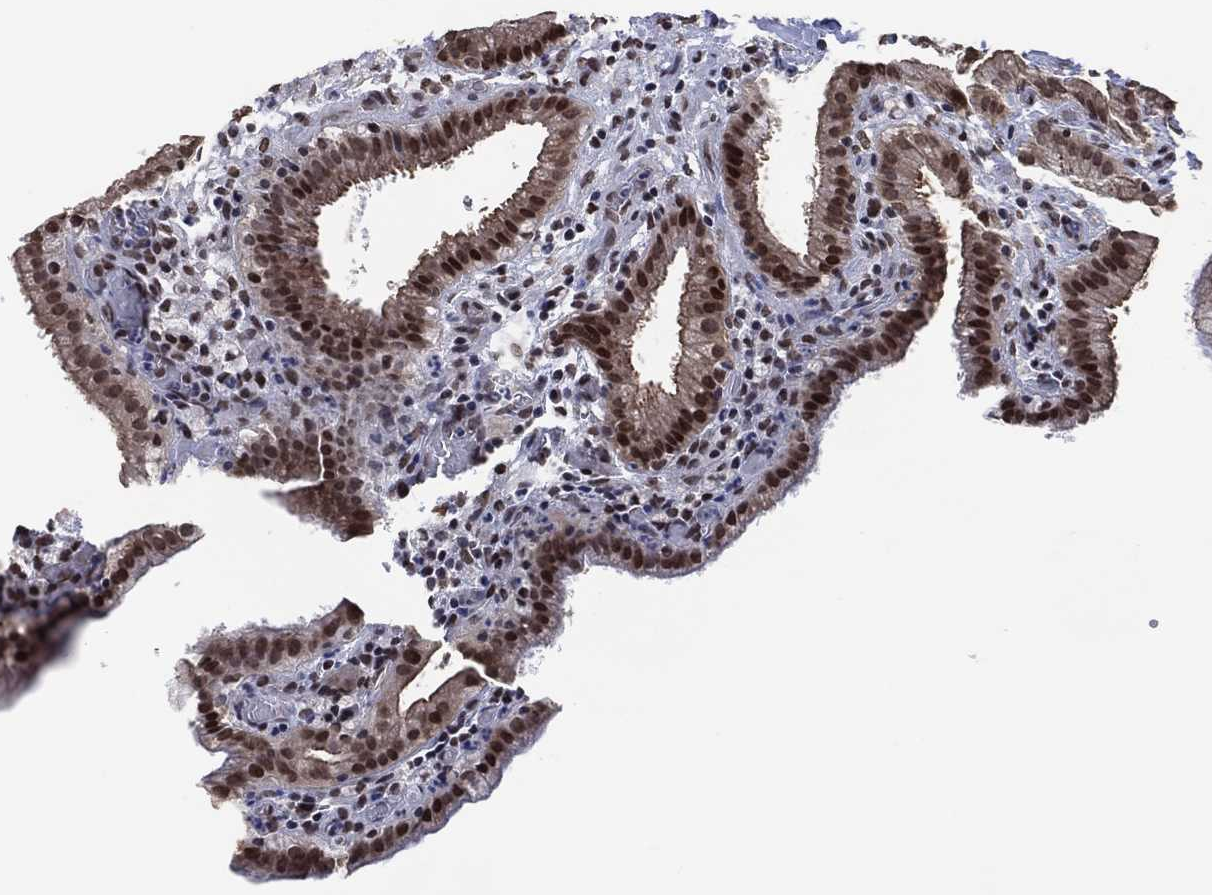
{"staining": {"intensity": "moderate", "quantity": ">75%", "location": "nuclear"}, "tissue": "gallbladder", "cell_type": "Glandular cells", "image_type": "normal", "snomed": [{"axis": "morphology", "description": "Normal tissue, NOS"}, {"axis": "topography", "description": "Gallbladder"}], "caption": "Immunohistochemical staining of normal human gallbladder shows medium levels of moderate nuclear positivity in about >75% of glandular cells.", "gene": "EHMT1", "patient": {"sex": "male", "age": 62}}